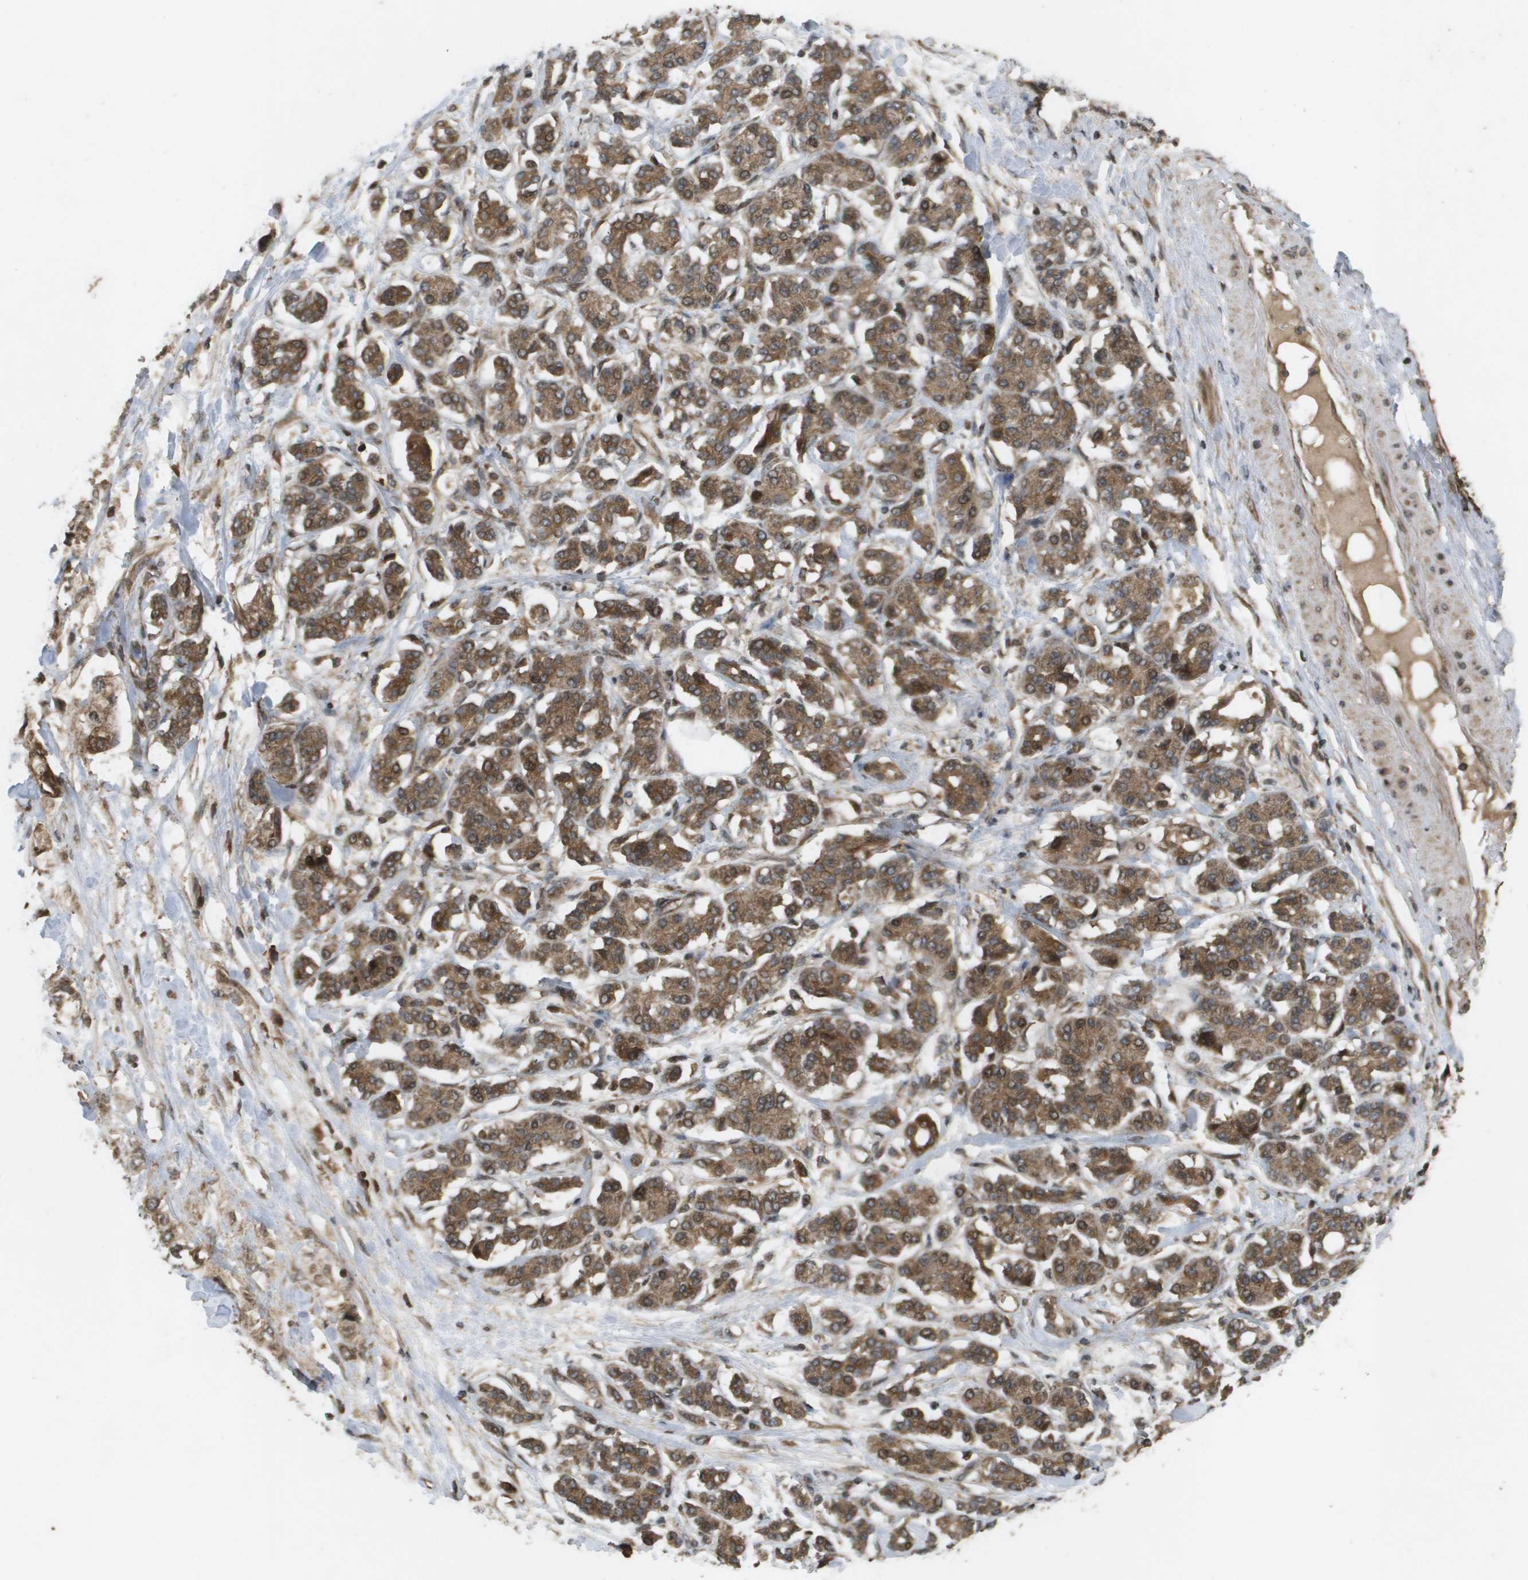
{"staining": {"intensity": "moderate", "quantity": ">75%", "location": "cytoplasmic/membranous"}, "tissue": "pancreatic cancer", "cell_type": "Tumor cells", "image_type": "cancer", "snomed": [{"axis": "morphology", "description": "Adenocarcinoma, NOS"}, {"axis": "topography", "description": "Pancreas"}], "caption": "A histopathology image showing moderate cytoplasmic/membranous expression in approximately >75% of tumor cells in pancreatic cancer, as visualized by brown immunohistochemical staining.", "gene": "KIF11", "patient": {"sex": "female", "age": 56}}